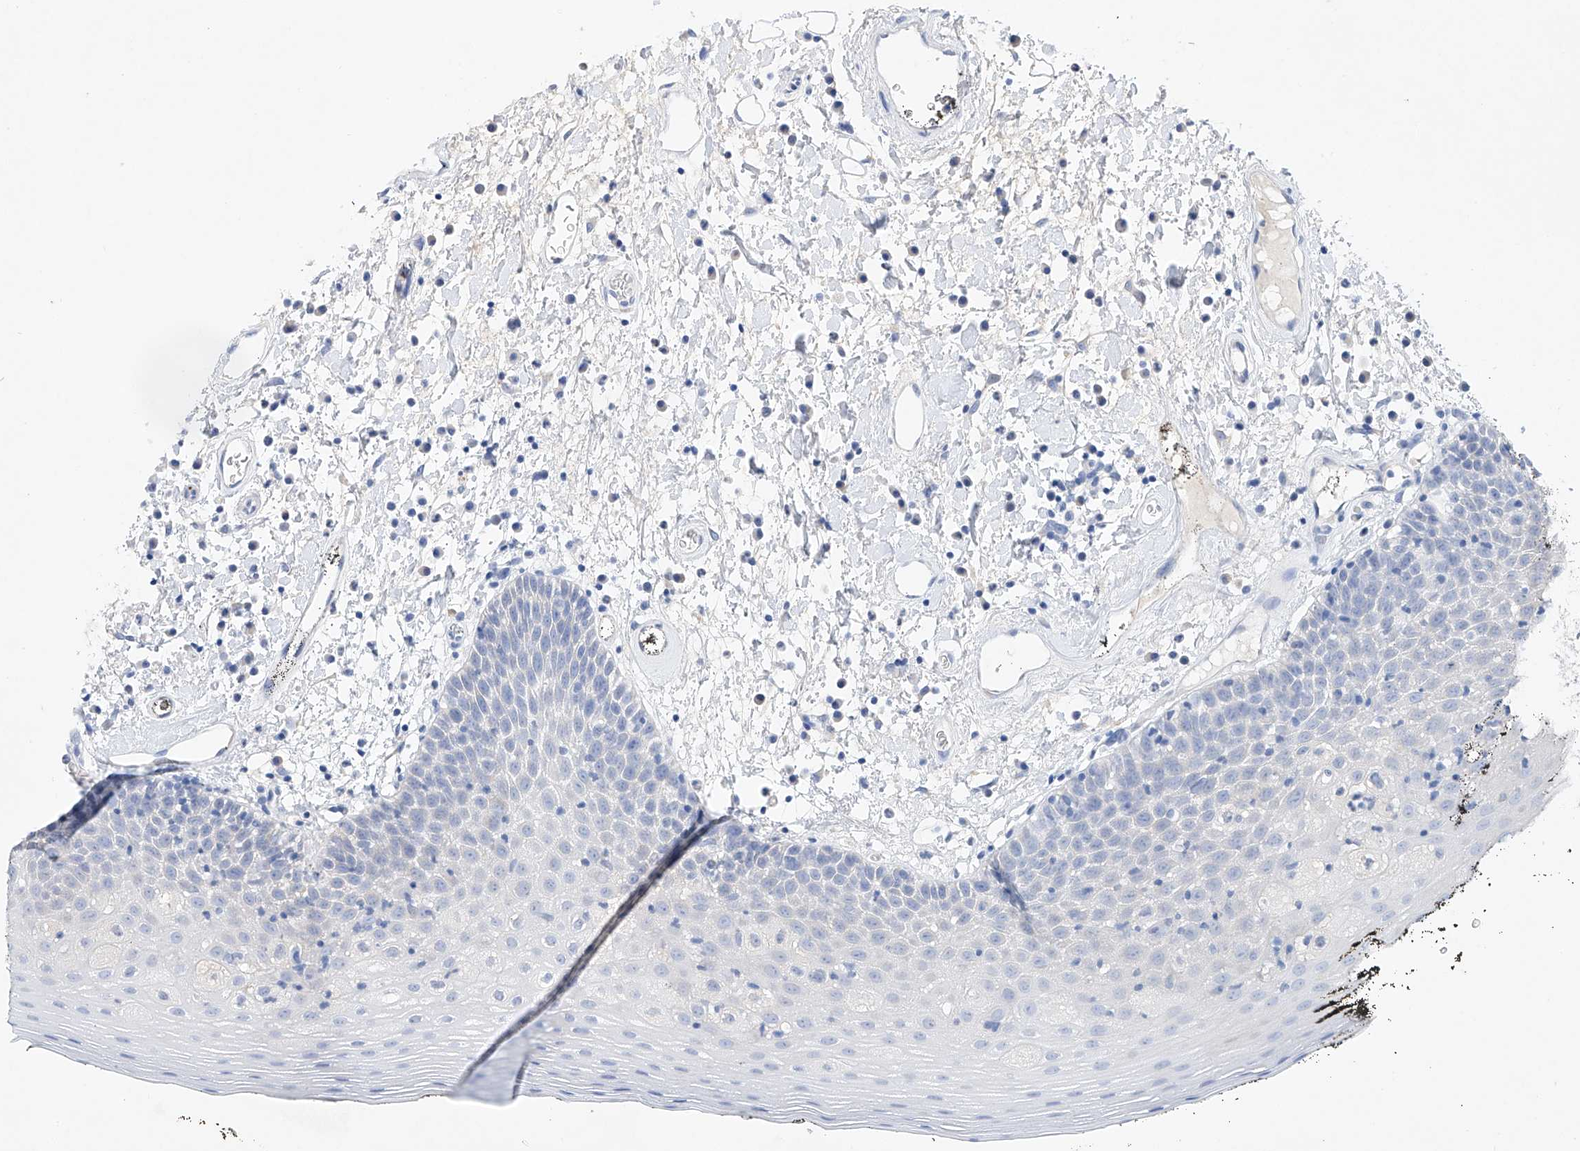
{"staining": {"intensity": "negative", "quantity": "none", "location": "none"}, "tissue": "oral mucosa", "cell_type": "Squamous epithelial cells", "image_type": "normal", "snomed": [{"axis": "morphology", "description": "Normal tissue, NOS"}, {"axis": "topography", "description": "Oral tissue"}], "caption": "This is an immunohistochemistry (IHC) image of normal human oral mucosa. There is no expression in squamous epithelial cells.", "gene": "LURAP1", "patient": {"sex": "male", "age": 74}}